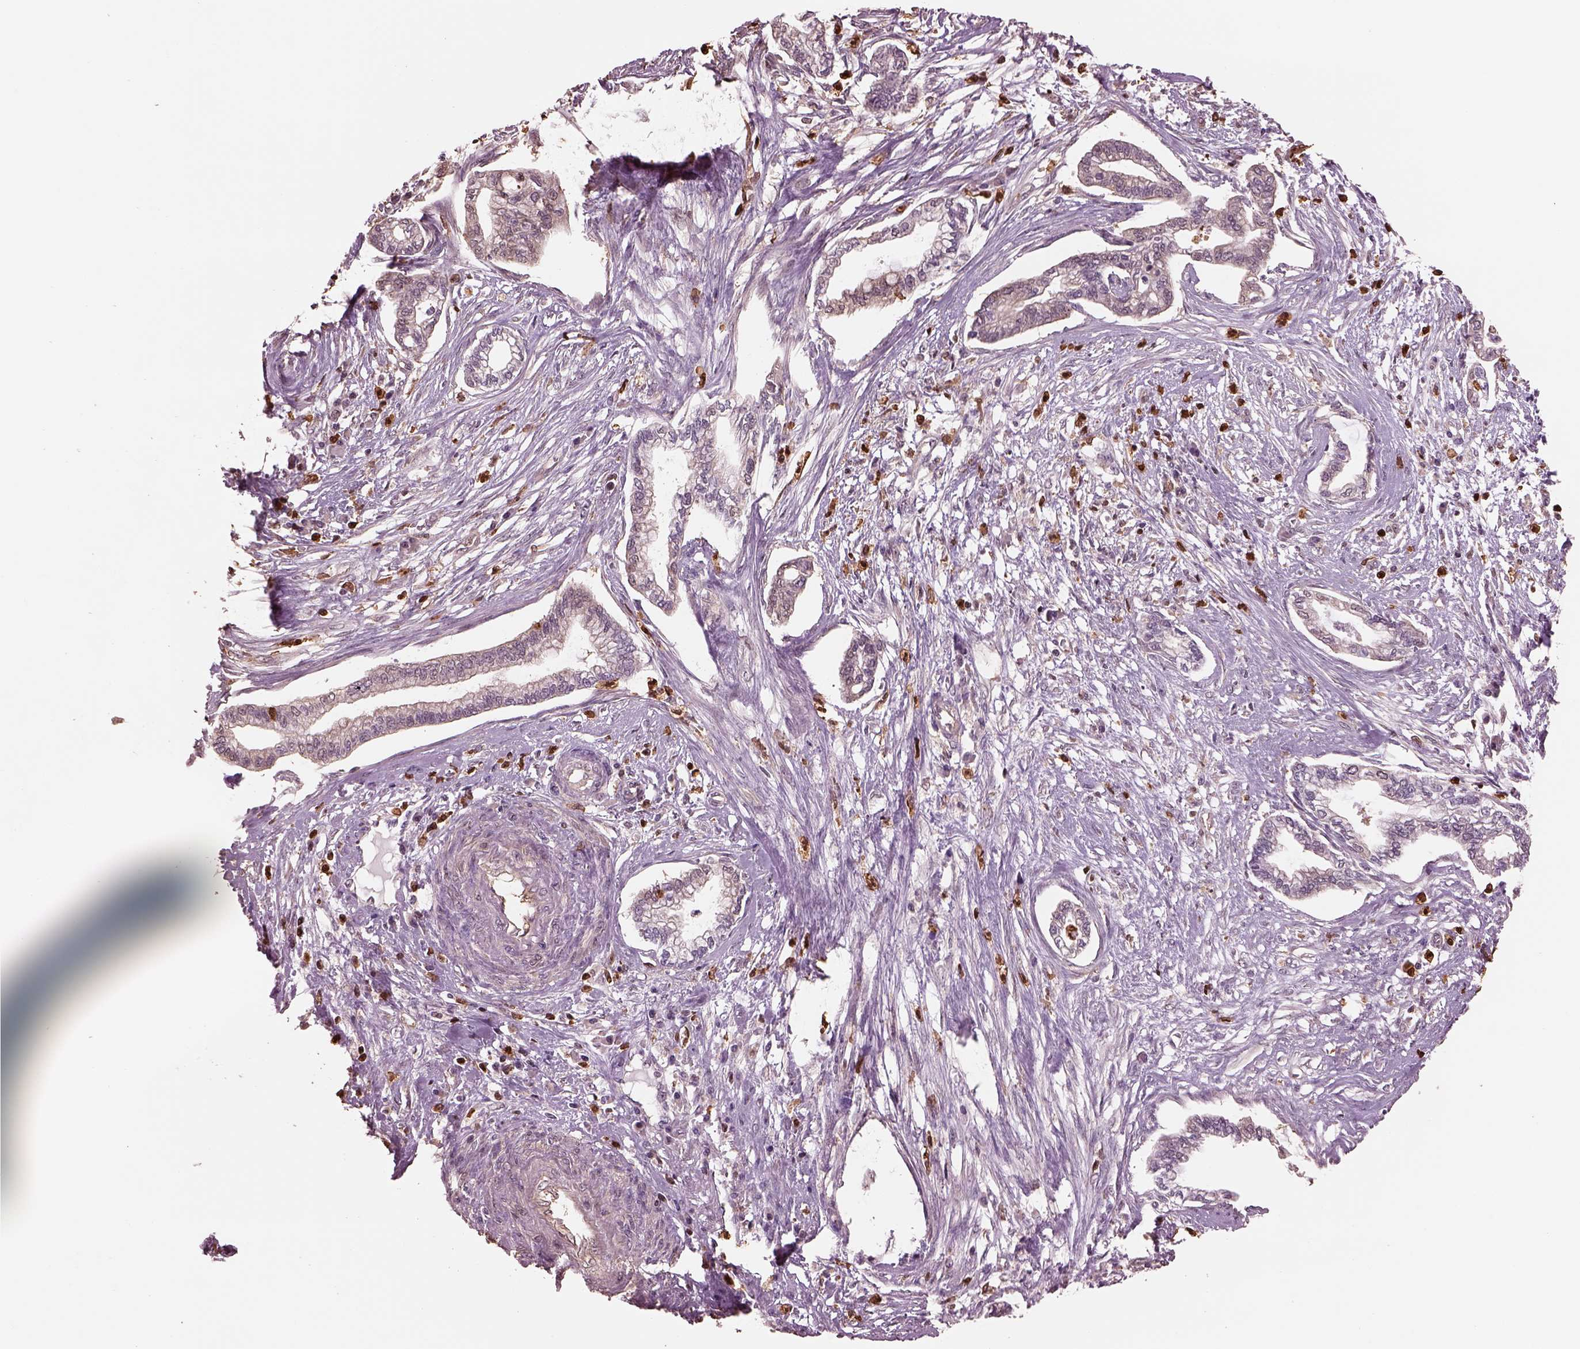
{"staining": {"intensity": "weak", "quantity": "<25%", "location": "cytoplasmic/membranous"}, "tissue": "cervical cancer", "cell_type": "Tumor cells", "image_type": "cancer", "snomed": [{"axis": "morphology", "description": "Adenocarcinoma, NOS"}, {"axis": "topography", "description": "Cervix"}], "caption": "Histopathology image shows no significant protein staining in tumor cells of cervical cancer (adenocarcinoma).", "gene": "IL31RA", "patient": {"sex": "female", "age": 62}}